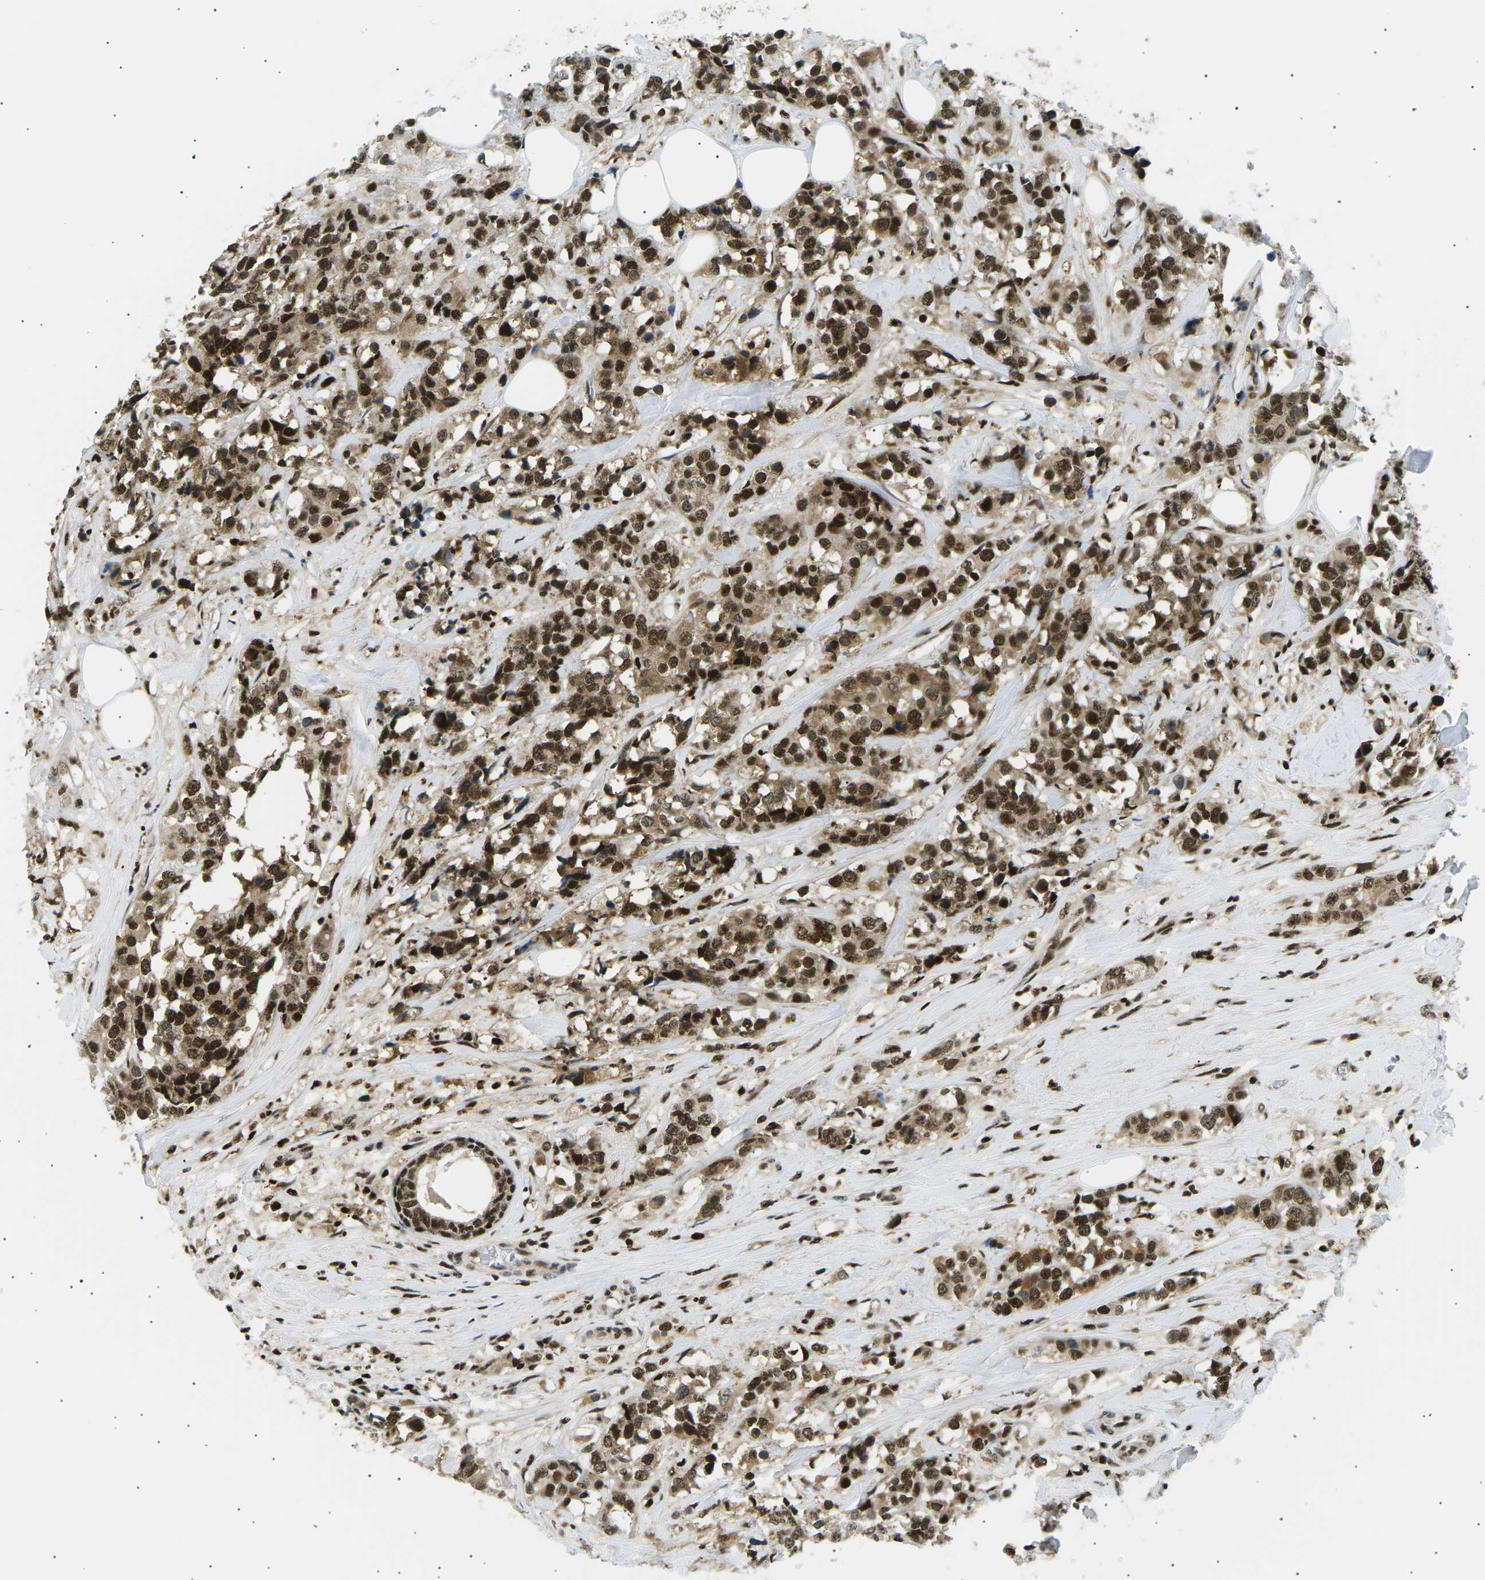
{"staining": {"intensity": "strong", "quantity": ">75%", "location": "cytoplasmic/membranous,nuclear"}, "tissue": "breast cancer", "cell_type": "Tumor cells", "image_type": "cancer", "snomed": [{"axis": "morphology", "description": "Lobular carcinoma"}, {"axis": "topography", "description": "Breast"}], "caption": "Brown immunohistochemical staining in breast cancer (lobular carcinoma) demonstrates strong cytoplasmic/membranous and nuclear staining in approximately >75% of tumor cells.", "gene": "RPA2", "patient": {"sex": "female", "age": 59}}